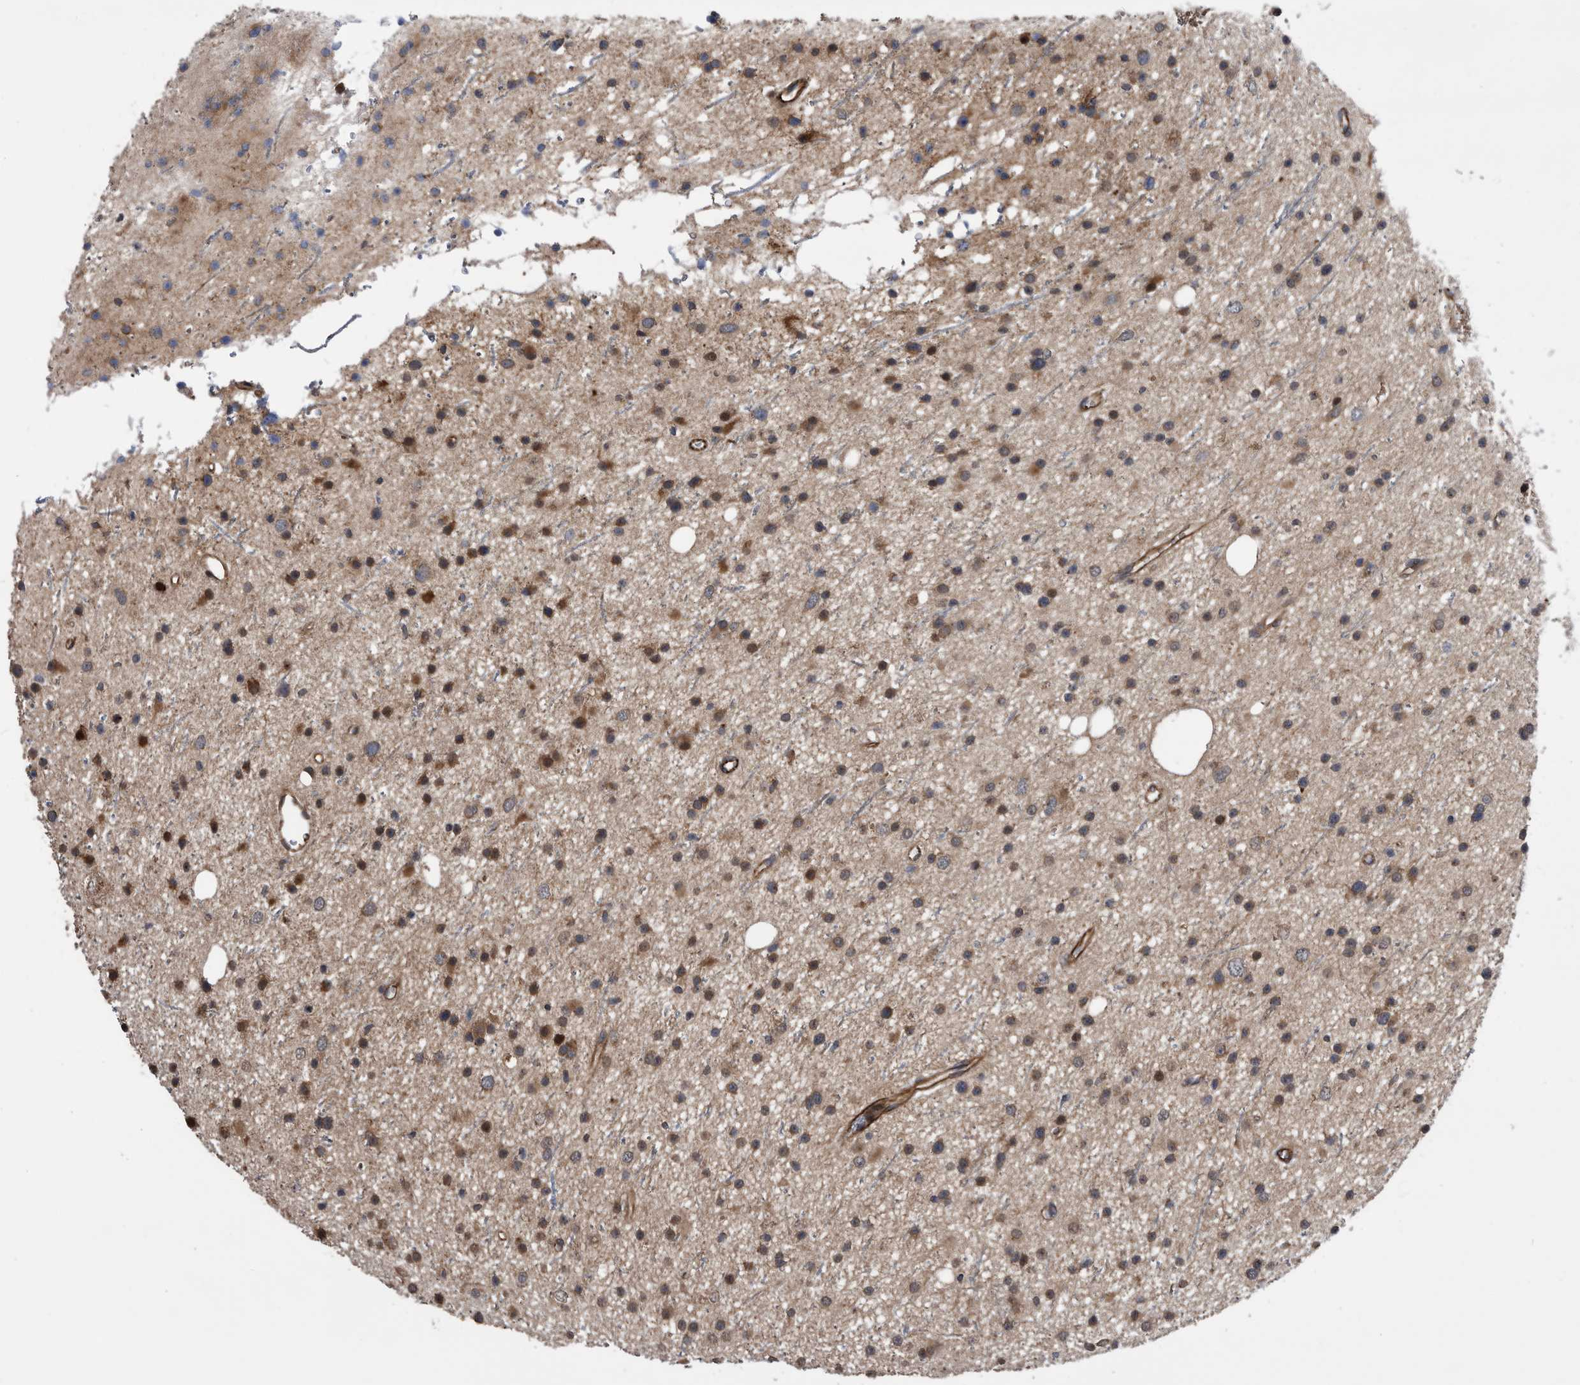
{"staining": {"intensity": "moderate", "quantity": "25%-75%", "location": "cytoplasmic/membranous"}, "tissue": "glioma", "cell_type": "Tumor cells", "image_type": "cancer", "snomed": [{"axis": "morphology", "description": "Glioma, malignant, Low grade"}, {"axis": "topography", "description": "Cerebral cortex"}], "caption": "Immunohistochemistry image of neoplastic tissue: human malignant glioma (low-grade) stained using immunohistochemistry shows medium levels of moderate protein expression localized specifically in the cytoplasmic/membranous of tumor cells, appearing as a cytoplasmic/membranous brown color.", "gene": "SERINC2", "patient": {"sex": "female", "age": 39}}